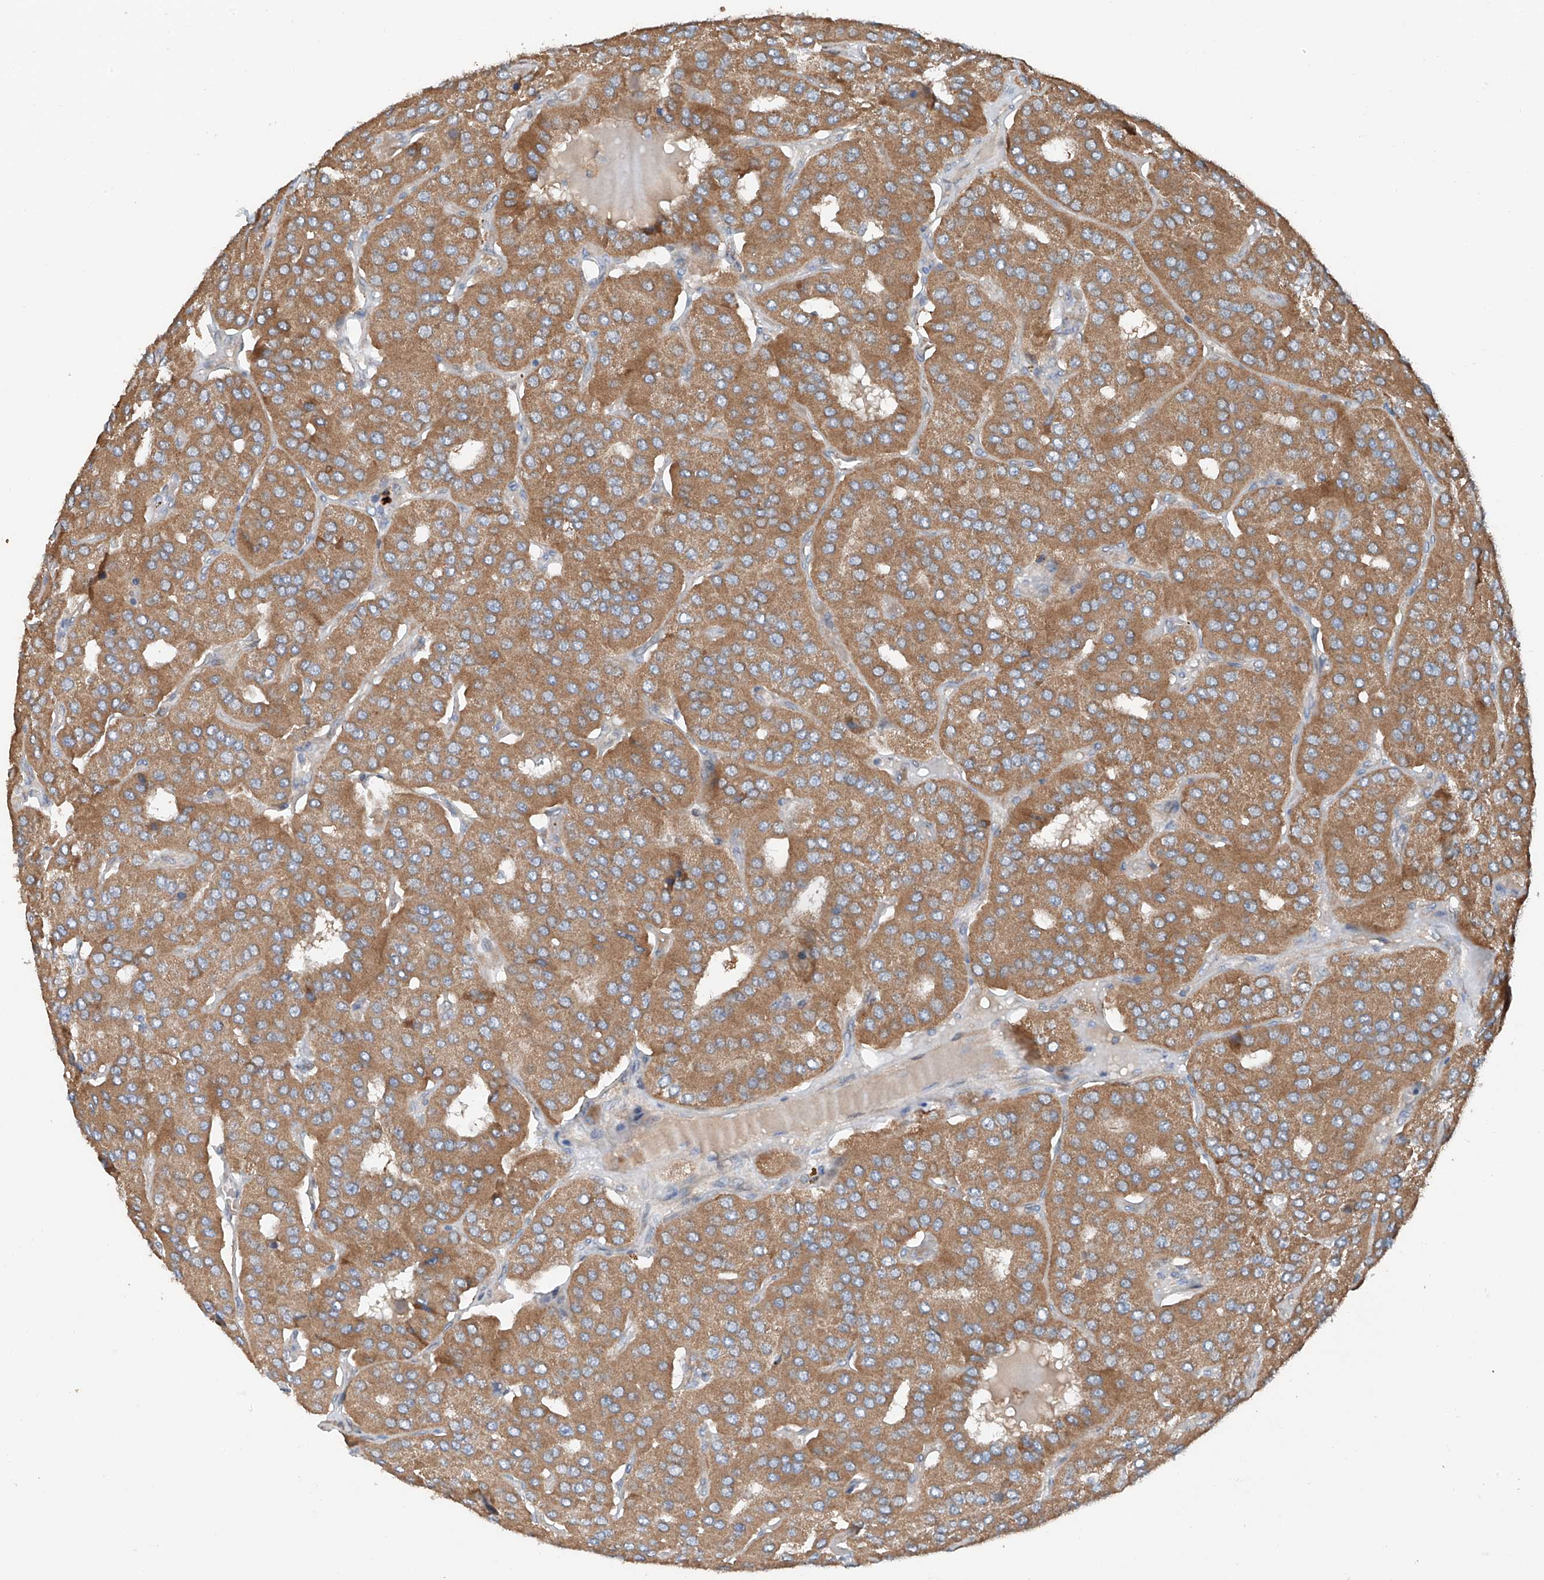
{"staining": {"intensity": "moderate", "quantity": ">75%", "location": "cytoplasmic/membranous"}, "tissue": "parathyroid gland", "cell_type": "Glandular cells", "image_type": "normal", "snomed": [{"axis": "morphology", "description": "Normal tissue, NOS"}, {"axis": "morphology", "description": "Adenoma, NOS"}, {"axis": "topography", "description": "Parathyroid gland"}], "caption": "A medium amount of moderate cytoplasmic/membranous staining is appreciated in approximately >75% of glandular cells in normal parathyroid gland.", "gene": "AP4B1", "patient": {"sex": "female", "age": 86}}